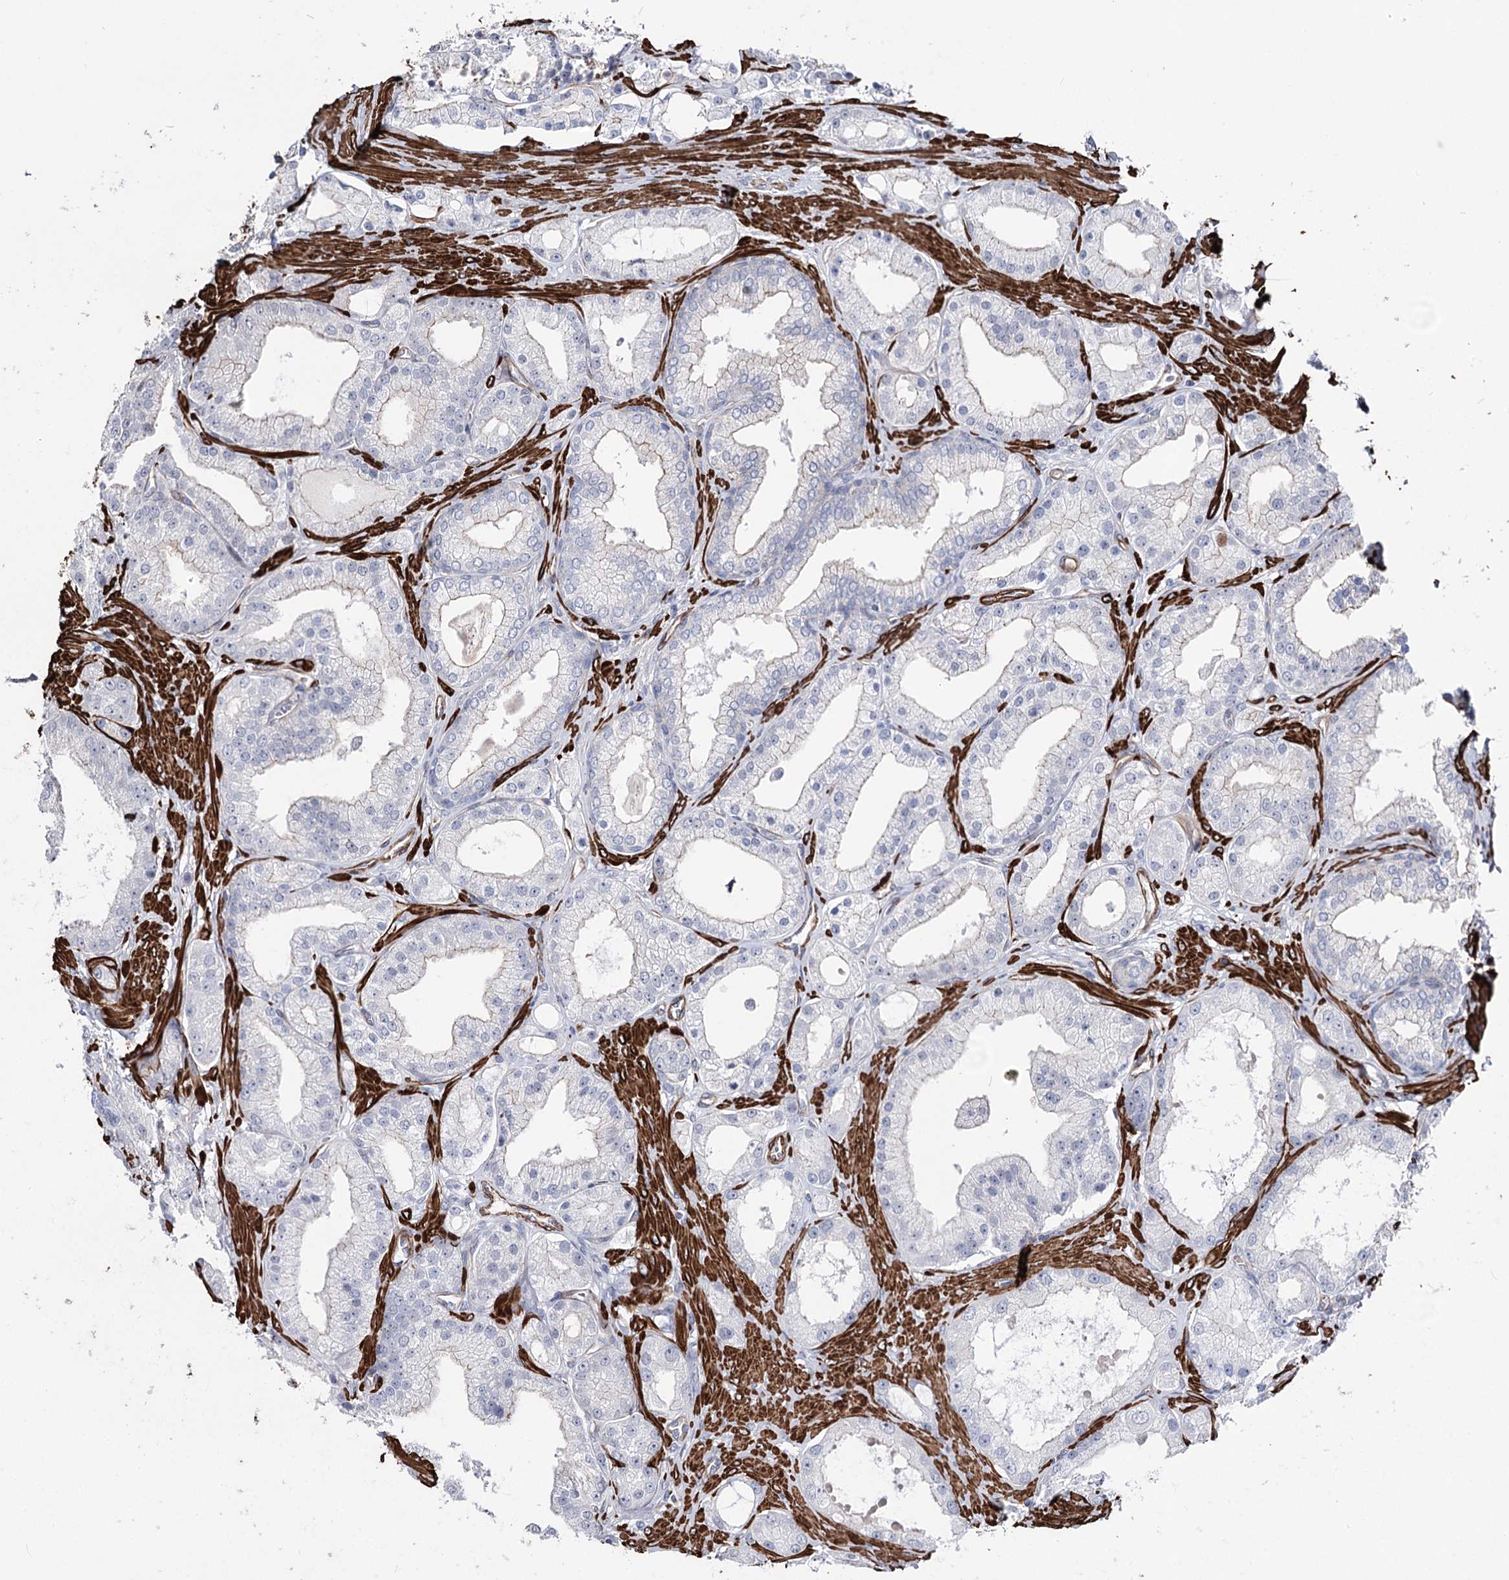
{"staining": {"intensity": "negative", "quantity": "none", "location": "none"}, "tissue": "prostate cancer", "cell_type": "Tumor cells", "image_type": "cancer", "snomed": [{"axis": "morphology", "description": "Adenocarcinoma, Low grade"}, {"axis": "topography", "description": "Prostate"}], "caption": "The histopathology image exhibits no staining of tumor cells in prostate cancer.", "gene": "ARHGAP20", "patient": {"sex": "male", "age": 67}}